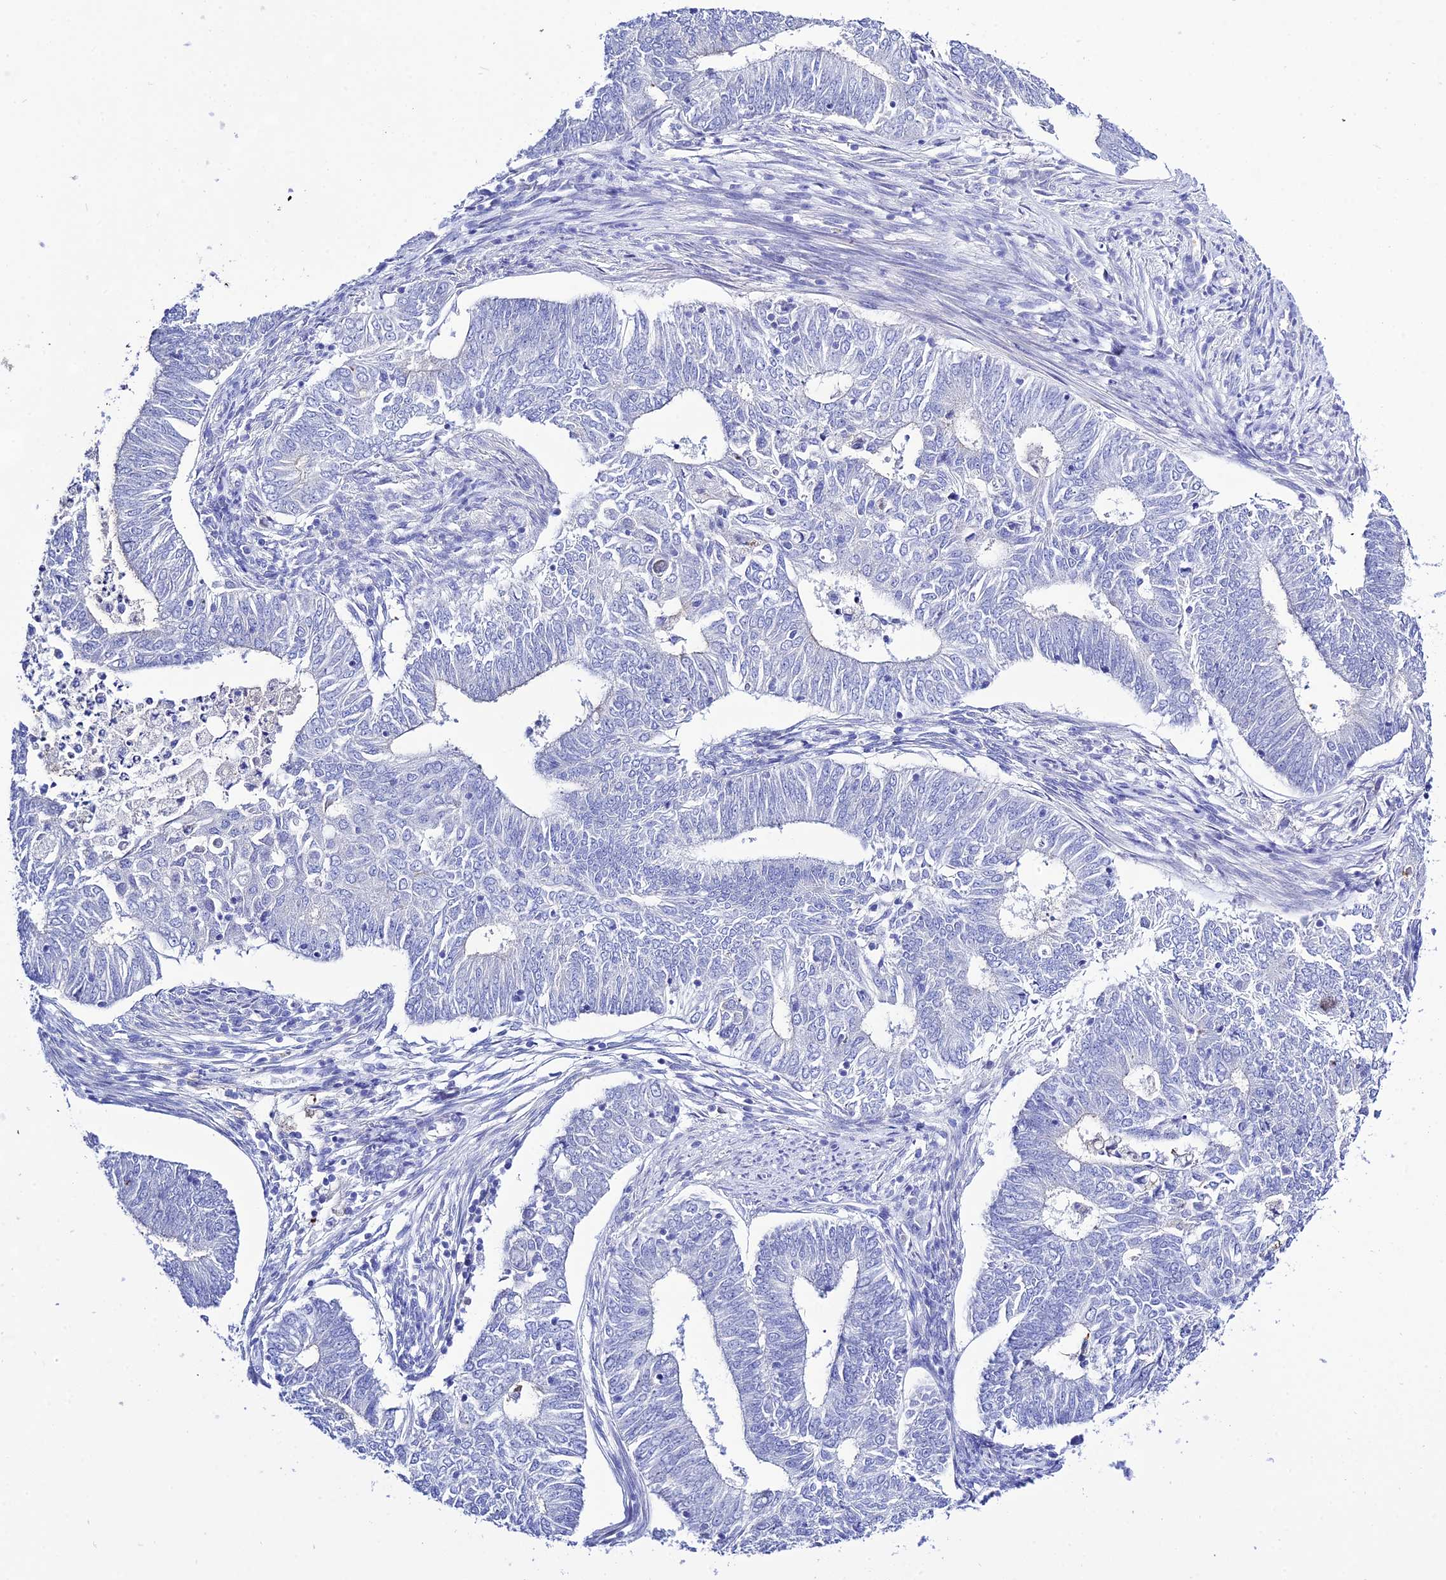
{"staining": {"intensity": "negative", "quantity": "none", "location": "none"}, "tissue": "endometrial cancer", "cell_type": "Tumor cells", "image_type": "cancer", "snomed": [{"axis": "morphology", "description": "Adenocarcinoma, NOS"}, {"axis": "topography", "description": "Endometrium"}], "caption": "Tumor cells show no significant protein positivity in endometrial cancer.", "gene": "DEFB107A", "patient": {"sex": "female", "age": 62}}